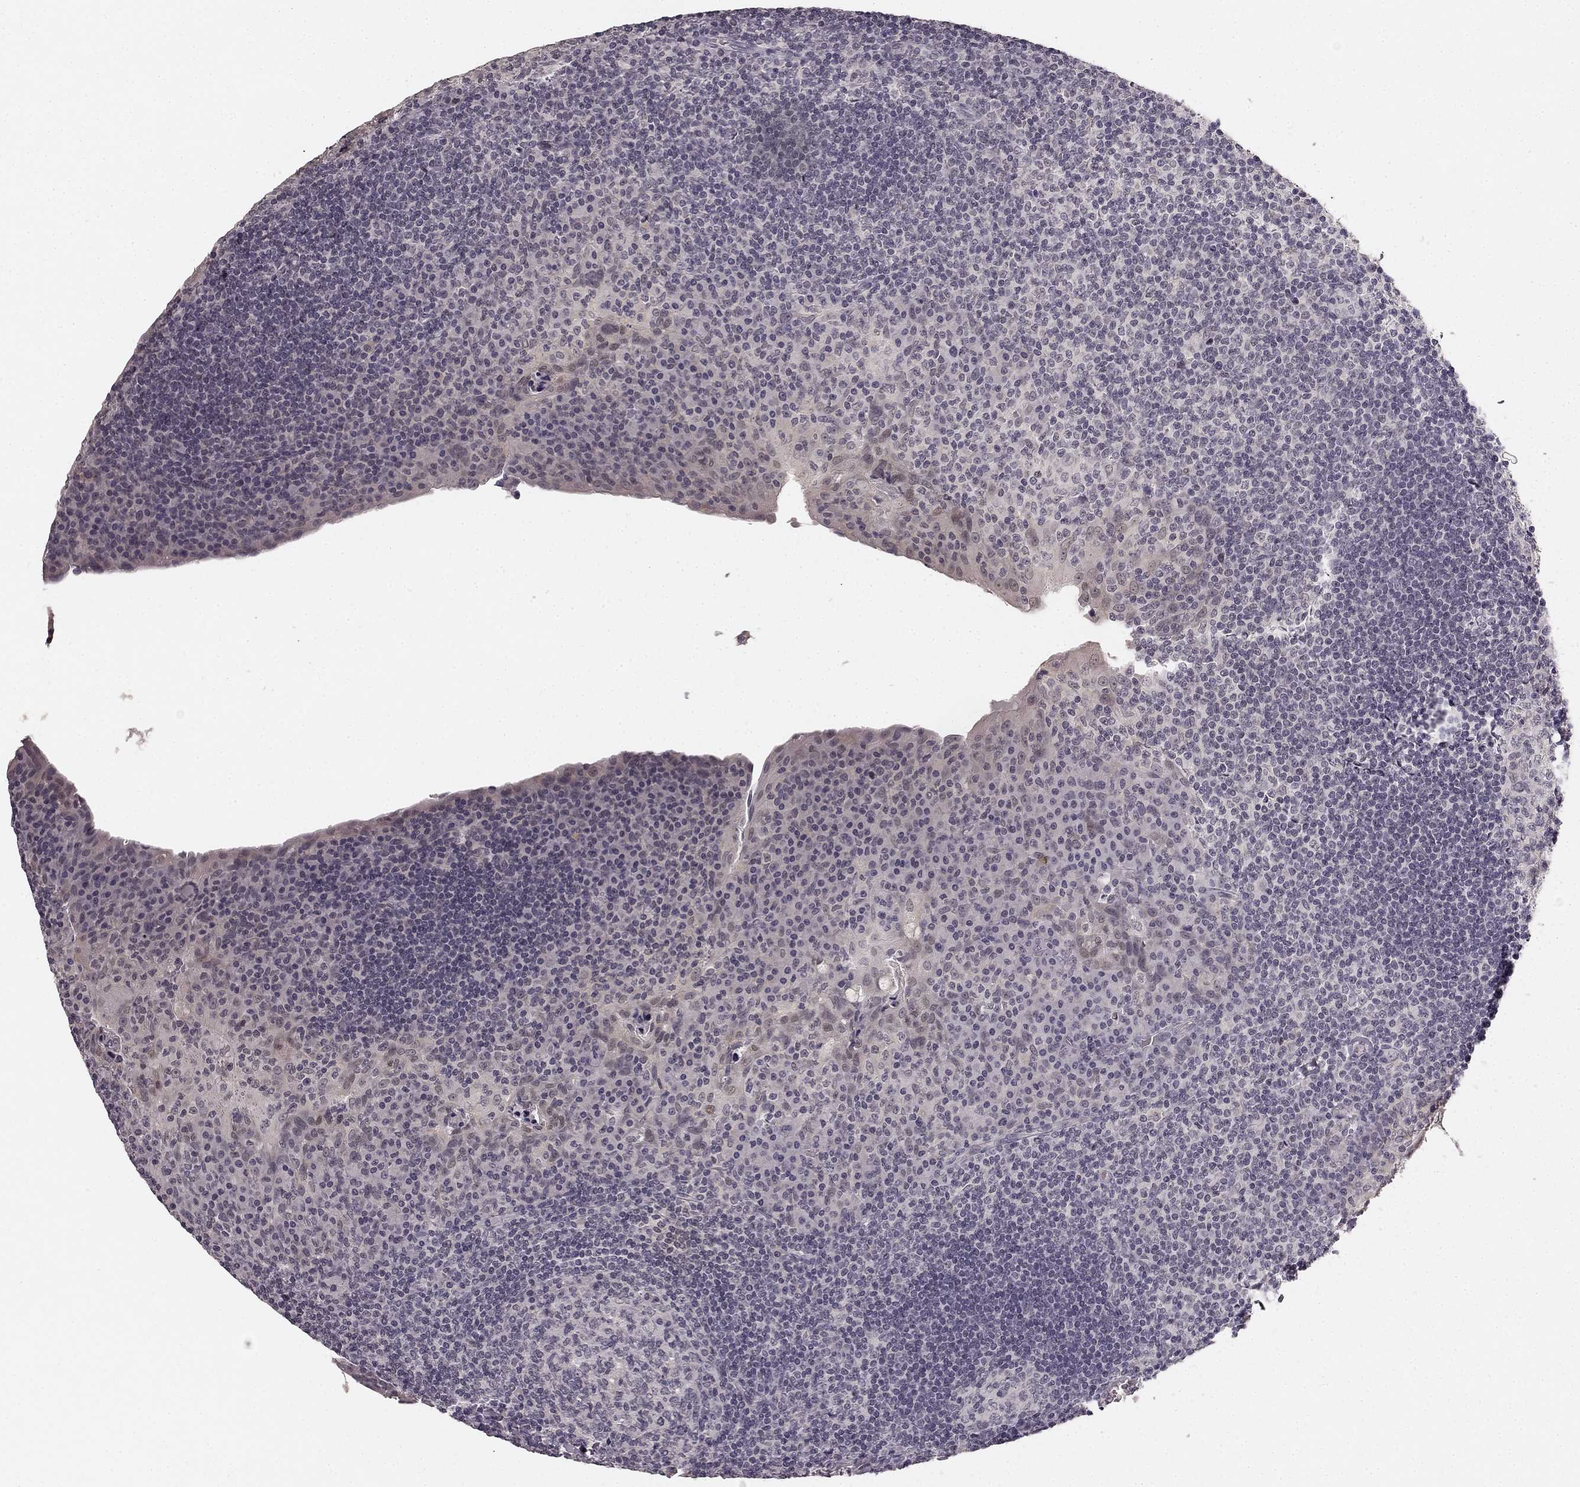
{"staining": {"intensity": "negative", "quantity": "none", "location": "none"}, "tissue": "tonsil", "cell_type": "Germinal center cells", "image_type": "normal", "snomed": [{"axis": "morphology", "description": "Normal tissue, NOS"}, {"axis": "topography", "description": "Tonsil"}], "caption": "Micrograph shows no significant protein staining in germinal center cells of normal tonsil.", "gene": "HCN4", "patient": {"sex": "male", "age": 17}}